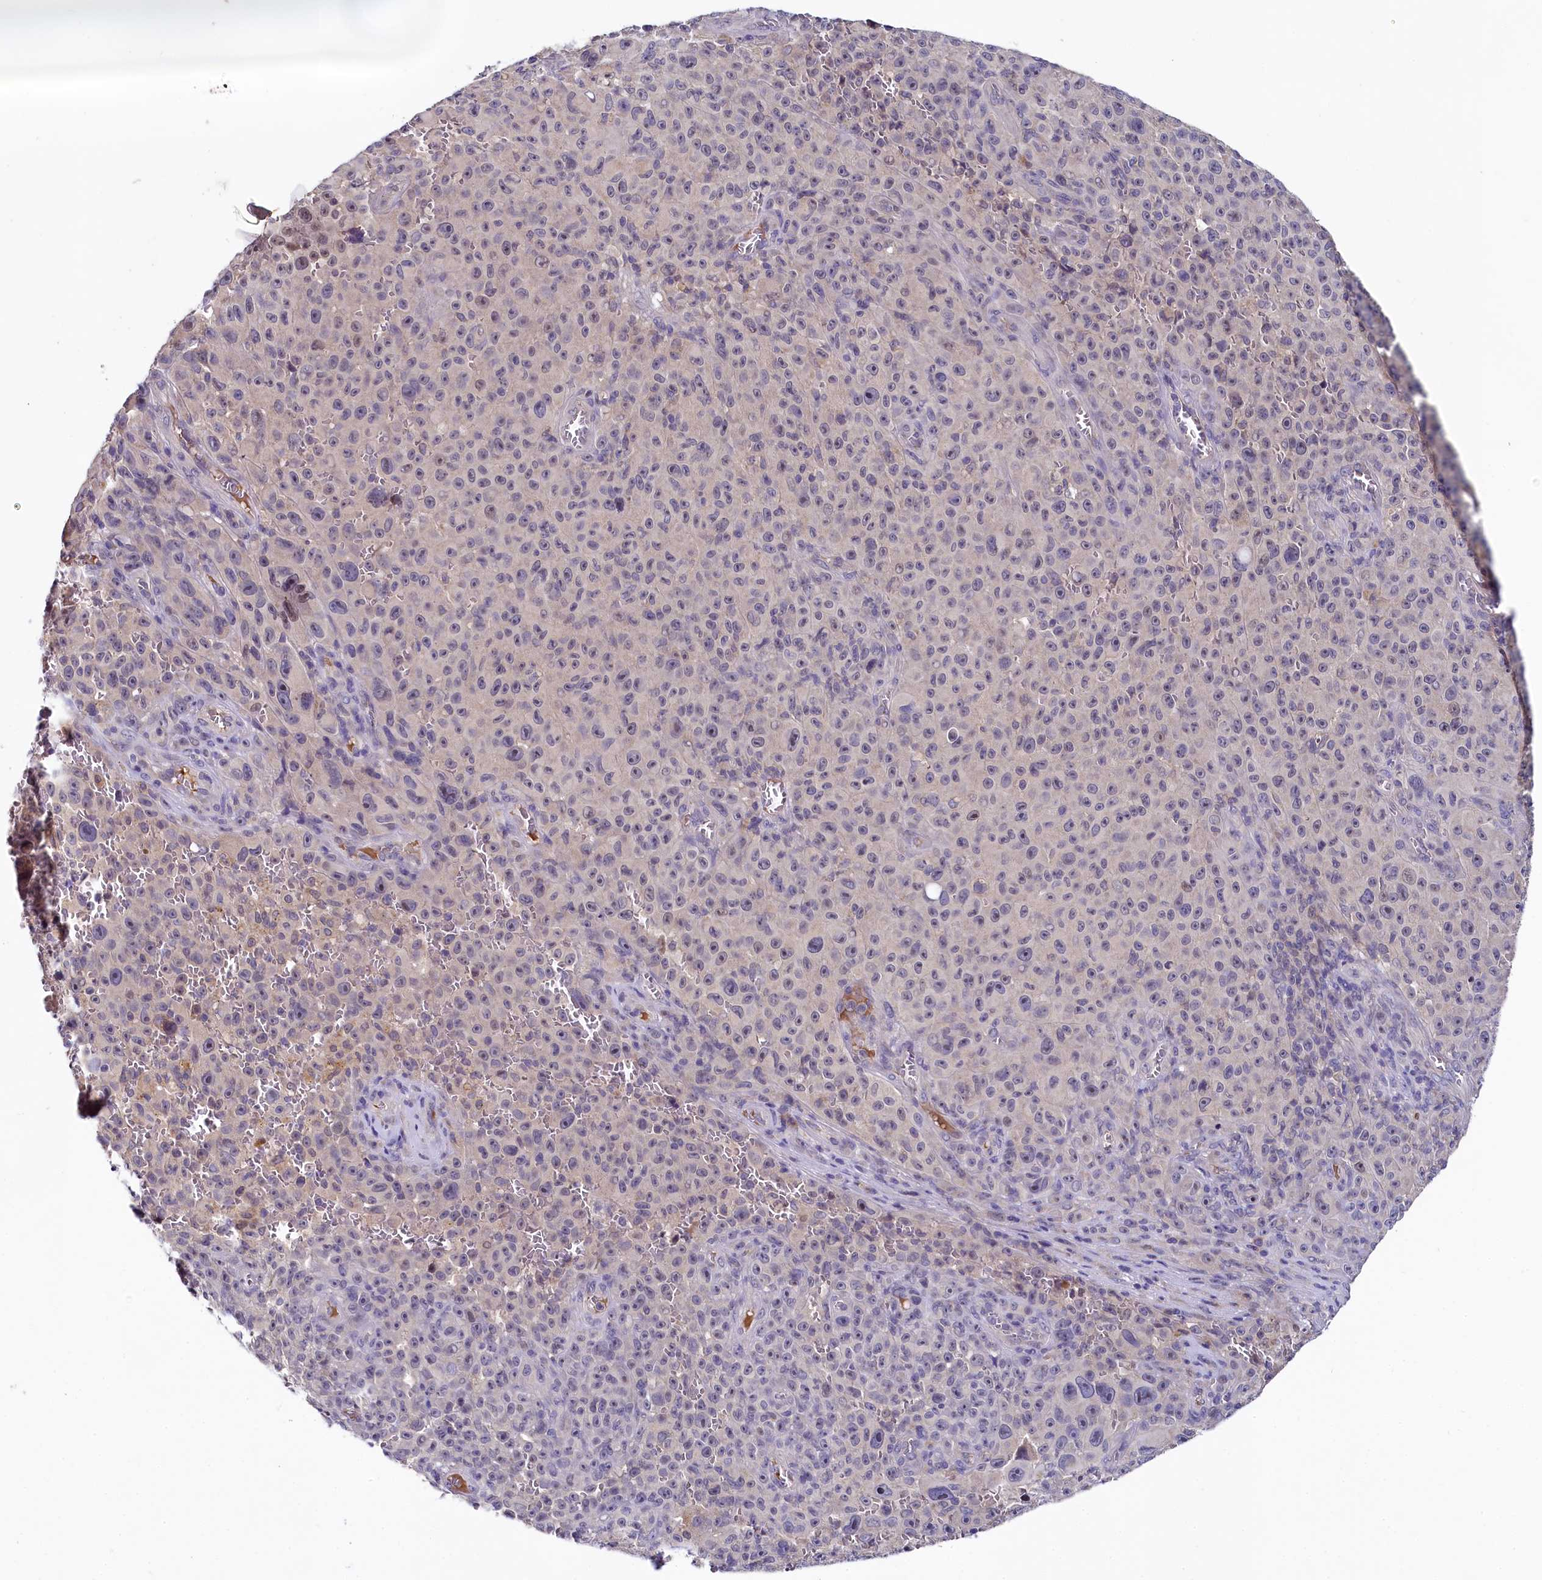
{"staining": {"intensity": "negative", "quantity": "none", "location": "none"}, "tissue": "melanoma", "cell_type": "Tumor cells", "image_type": "cancer", "snomed": [{"axis": "morphology", "description": "Malignant melanoma, NOS"}, {"axis": "topography", "description": "Skin"}], "caption": "IHC of human malignant melanoma displays no staining in tumor cells.", "gene": "SPINK9", "patient": {"sex": "female", "age": 82}}